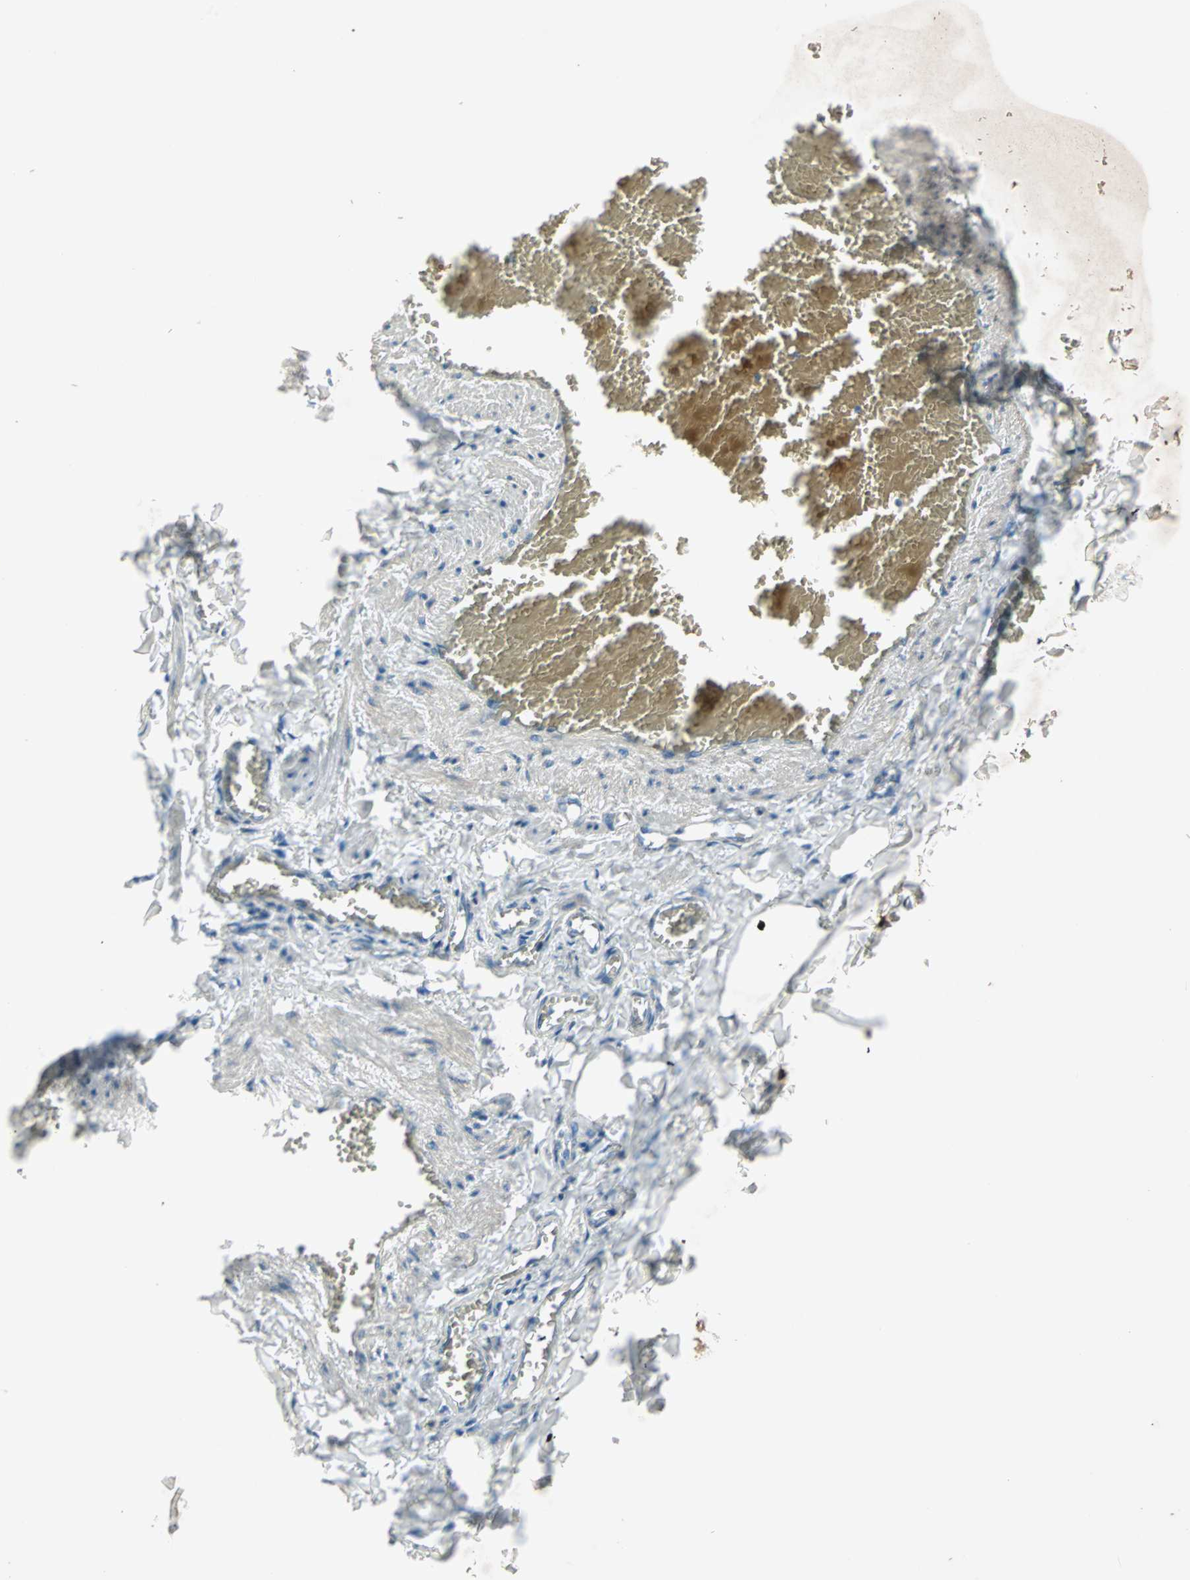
{"staining": {"intensity": "moderate", "quantity": ">75%", "location": "cytoplasmic/membranous"}, "tissue": "adipose tissue", "cell_type": "Adipocytes", "image_type": "normal", "snomed": [{"axis": "morphology", "description": "Normal tissue, NOS"}, {"axis": "topography", "description": "Vascular tissue"}], "caption": "Approximately >75% of adipocytes in normal human adipose tissue demonstrate moderate cytoplasmic/membranous protein positivity as visualized by brown immunohistochemical staining.", "gene": "SDSL", "patient": {"sex": "male", "age": 41}}